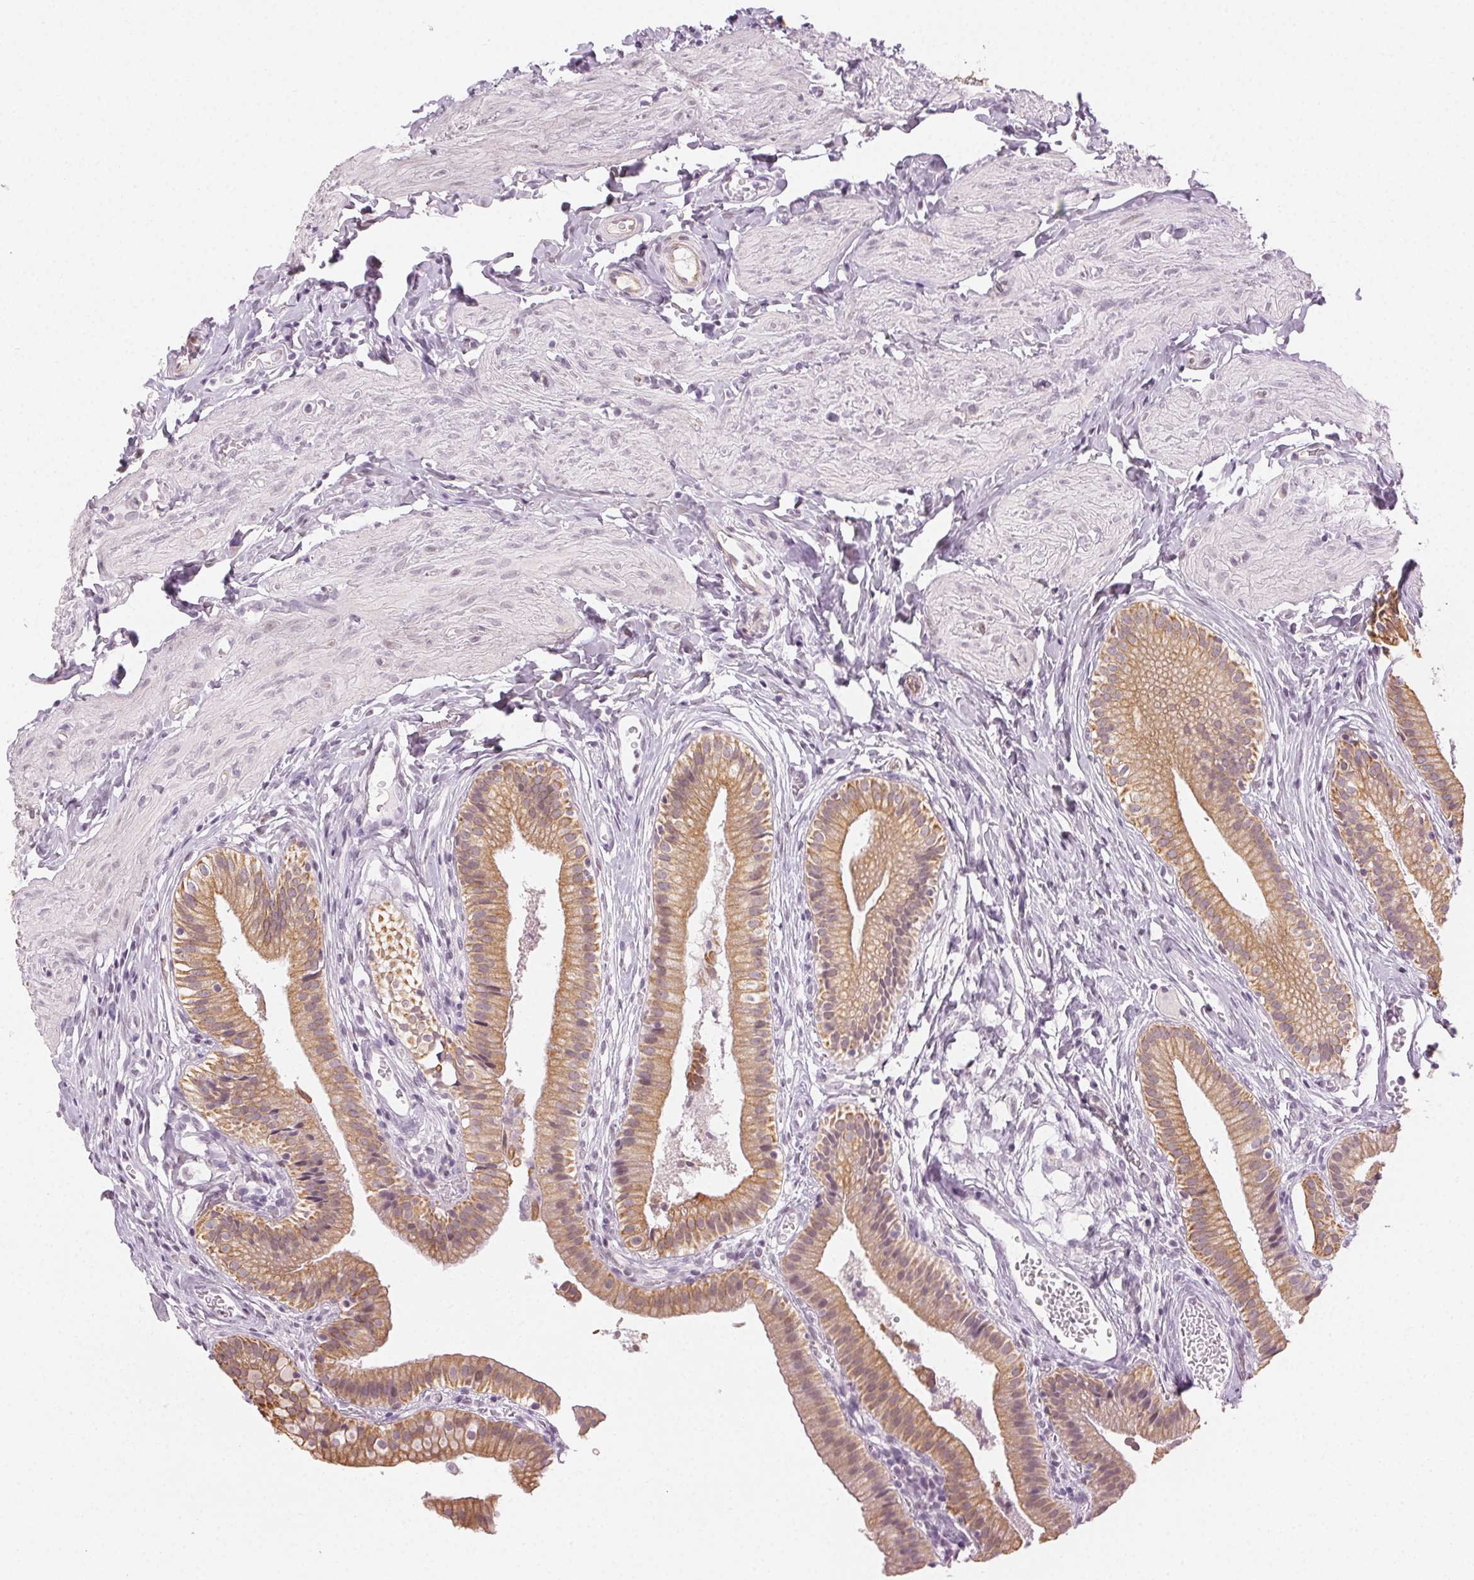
{"staining": {"intensity": "moderate", "quantity": ">75%", "location": "cytoplasmic/membranous"}, "tissue": "gallbladder", "cell_type": "Glandular cells", "image_type": "normal", "snomed": [{"axis": "morphology", "description": "Normal tissue, NOS"}, {"axis": "topography", "description": "Gallbladder"}], "caption": "An image showing moderate cytoplasmic/membranous positivity in about >75% of glandular cells in unremarkable gallbladder, as visualized by brown immunohistochemical staining.", "gene": "AIF1L", "patient": {"sex": "female", "age": 47}}